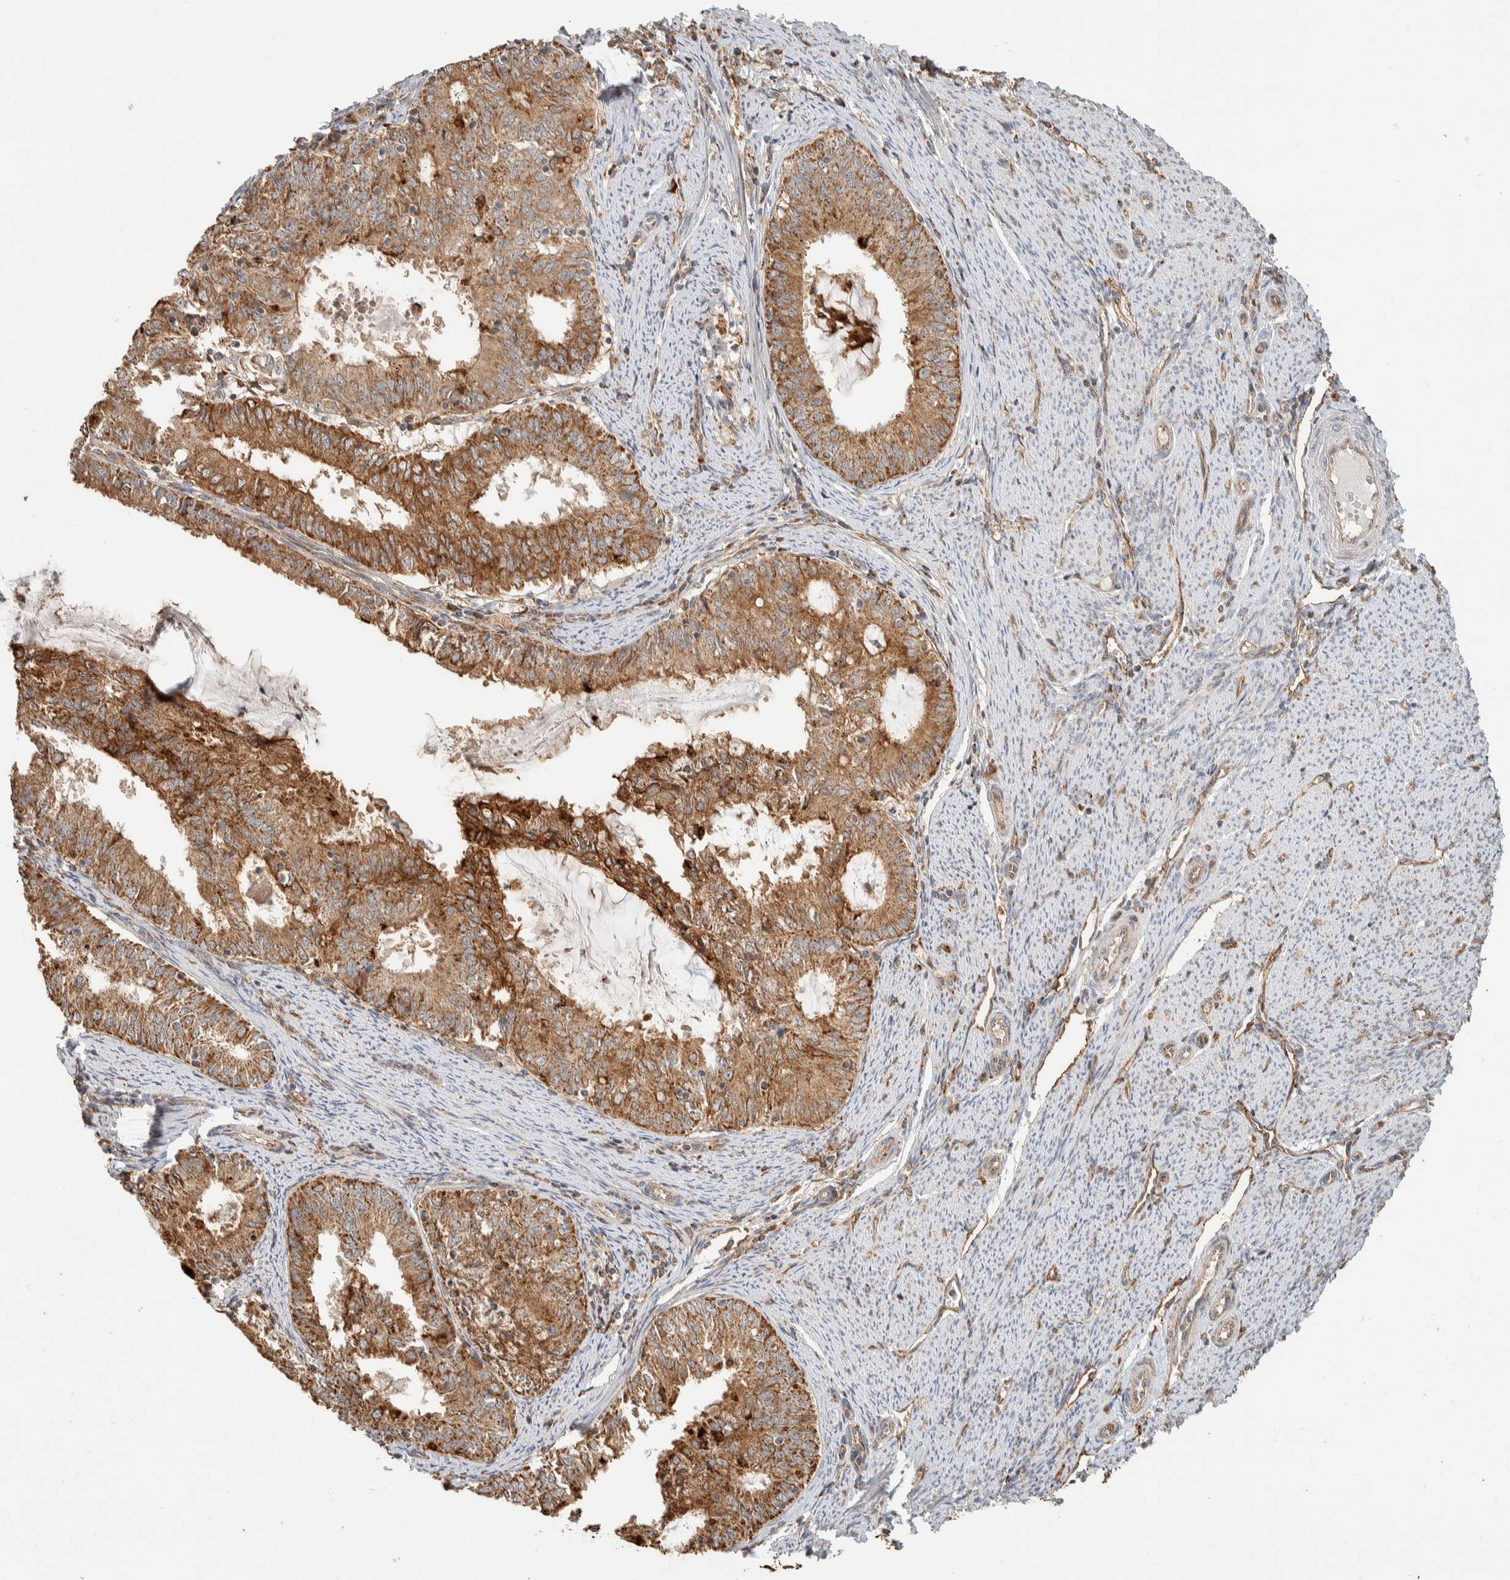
{"staining": {"intensity": "moderate", "quantity": ">75%", "location": "cytoplasmic/membranous"}, "tissue": "endometrial cancer", "cell_type": "Tumor cells", "image_type": "cancer", "snomed": [{"axis": "morphology", "description": "Adenocarcinoma, NOS"}, {"axis": "topography", "description": "Endometrium"}], "caption": "The photomicrograph displays staining of endometrial cancer, revealing moderate cytoplasmic/membranous protein staining (brown color) within tumor cells. (brown staining indicates protein expression, while blue staining denotes nuclei).", "gene": "KIF9", "patient": {"sex": "female", "age": 57}}